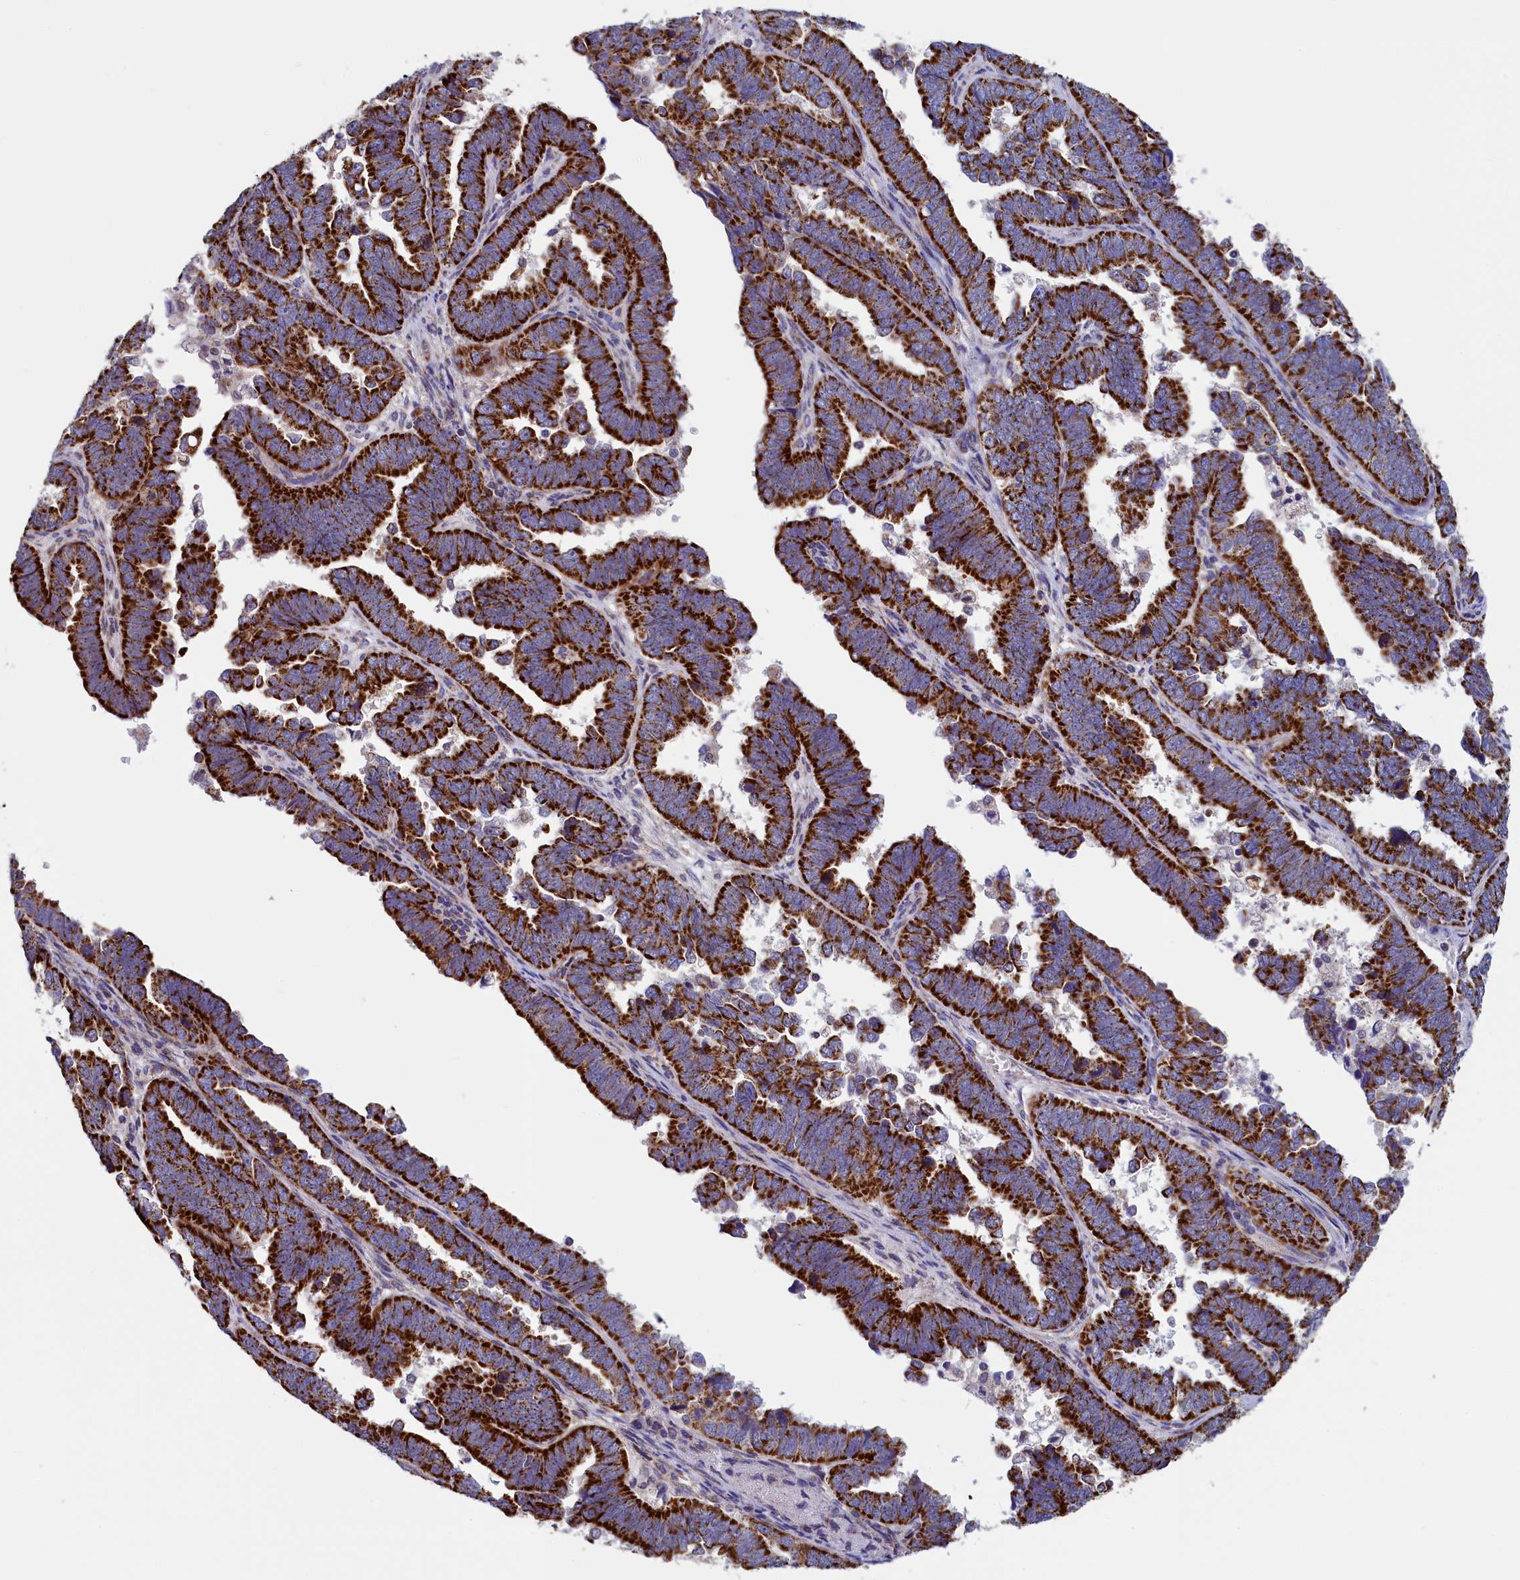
{"staining": {"intensity": "strong", "quantity": ">75%", "location": "cytoplasmic/membranous"}, "tissue": "endometrial cancer", "cell_type": "Tumor cells", "image_type": "cancer", "snomed": [{"axis": "morphology", "description": "Adenocarcinoma, NOS"}, {"axis": "topography", "description": "Endometrium"}], "caption": "Endometrial cancer stained with DAB immunohistochemistry demonstrates high levels of strong cytoplasmic/membranous expression in approximately >75% of tumor cells. (Brightfield microscopy of DAB IHC at high magnification).", "gene": "IFT122", "patient": {"sex": "female", "age": 75}}